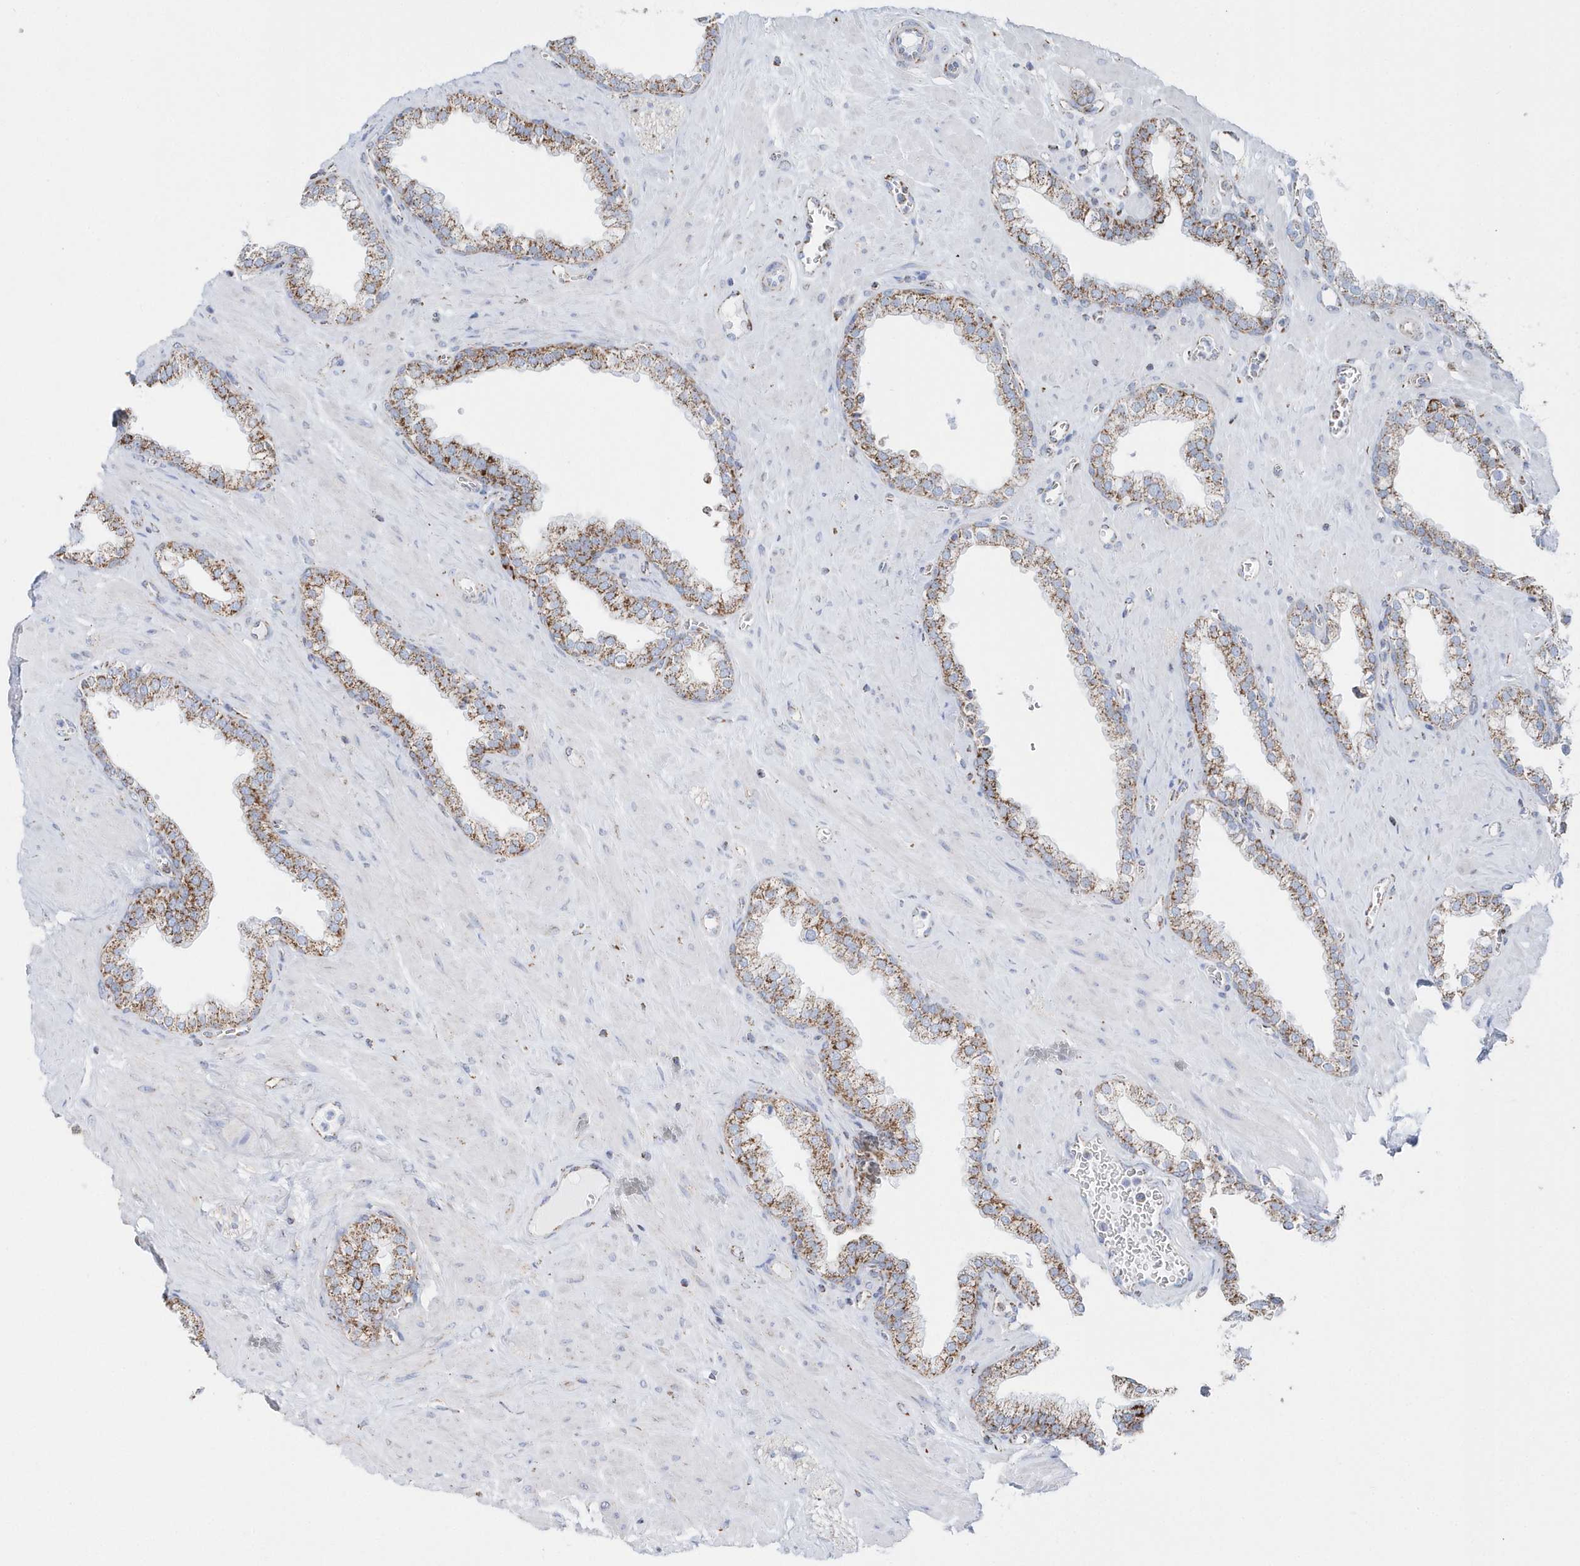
{"staining": {"intensity": "moderate", "quantity": ">75%", "location": "cytoplasmic/membranous"}, "tissue": "prostate", "cell_type": "Glandular cells", "image_type": "normal", "snomed": [{"axis": "morphology", "description": "Normal tissue, NOS"}, {"axis": "morphology", "description": "Urothelial carcinoma, Low grade"}, {"axis": "topography", "description": "Urinary bladder"}, {"axis": "topography", "description": "Prostate"}], "caption": "This is a photomicrograph of immunohistochemistry staining of unremarkable prostate, which shows moderate expression in the cytoplasmic/membranous of glandular cells.", "gene": "TMCO6", "patient": {"sex": "male", "age": 60}}